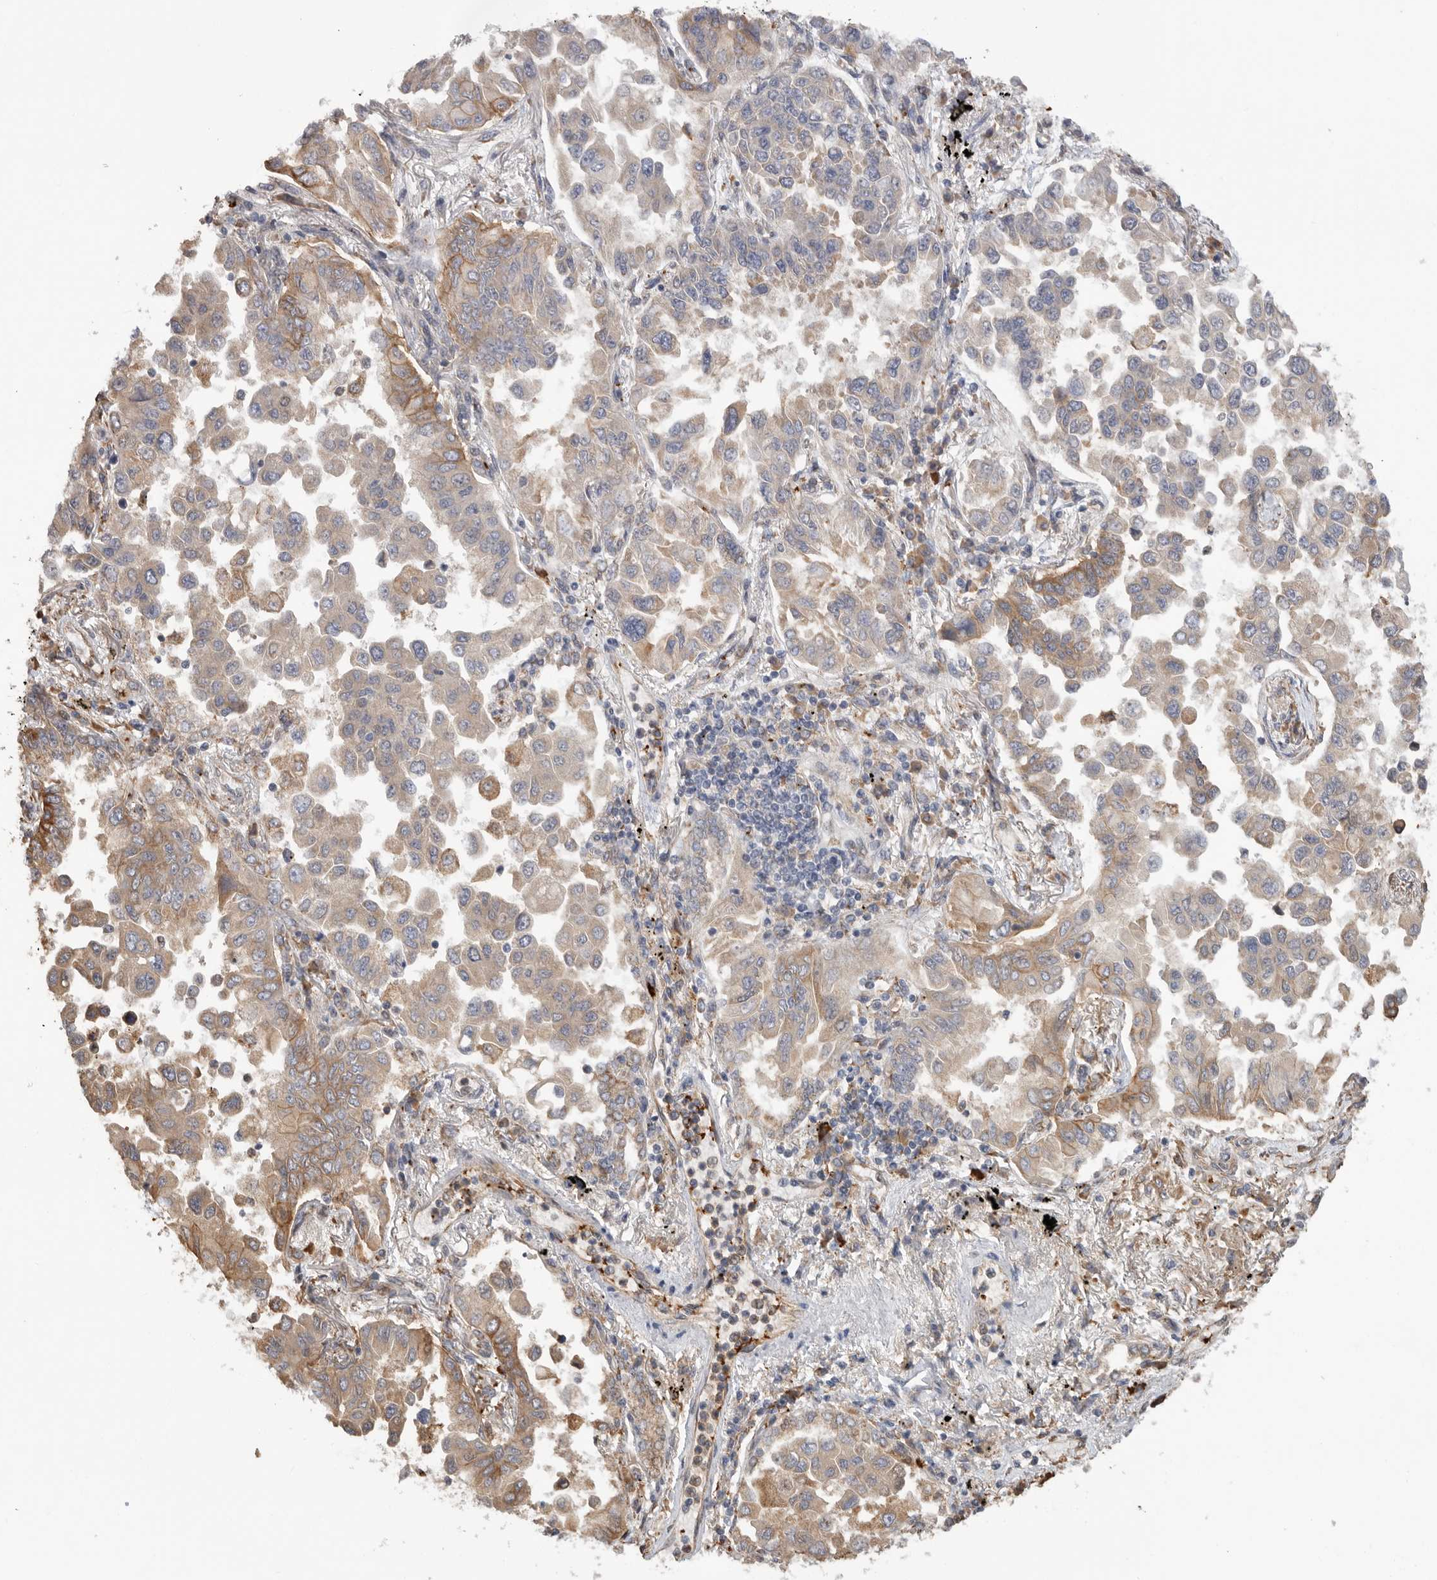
{"staining": {"intensity": "moderate", "quantity": "<25%", "location": "cytoplasmic/membranous"}, "tissue": "lung cancer", "cell_type": "Tumor cells", "image_type": "cancer", "snomed": [{"axis": "morphology", "description": "Adenocarcinoma, NOS"}, {"axis": "topography", "description": "Lung"}], "caption": "Protein expression by immunohistochemistry (IHC) demonstrates moderate cytoplasmic/membranous expression in approximately <25% of tumor cells in lung cancer (adenocarcinoma).", "gene": "CDC42BPB", "patient": {"sex": "female", "age": 67}}